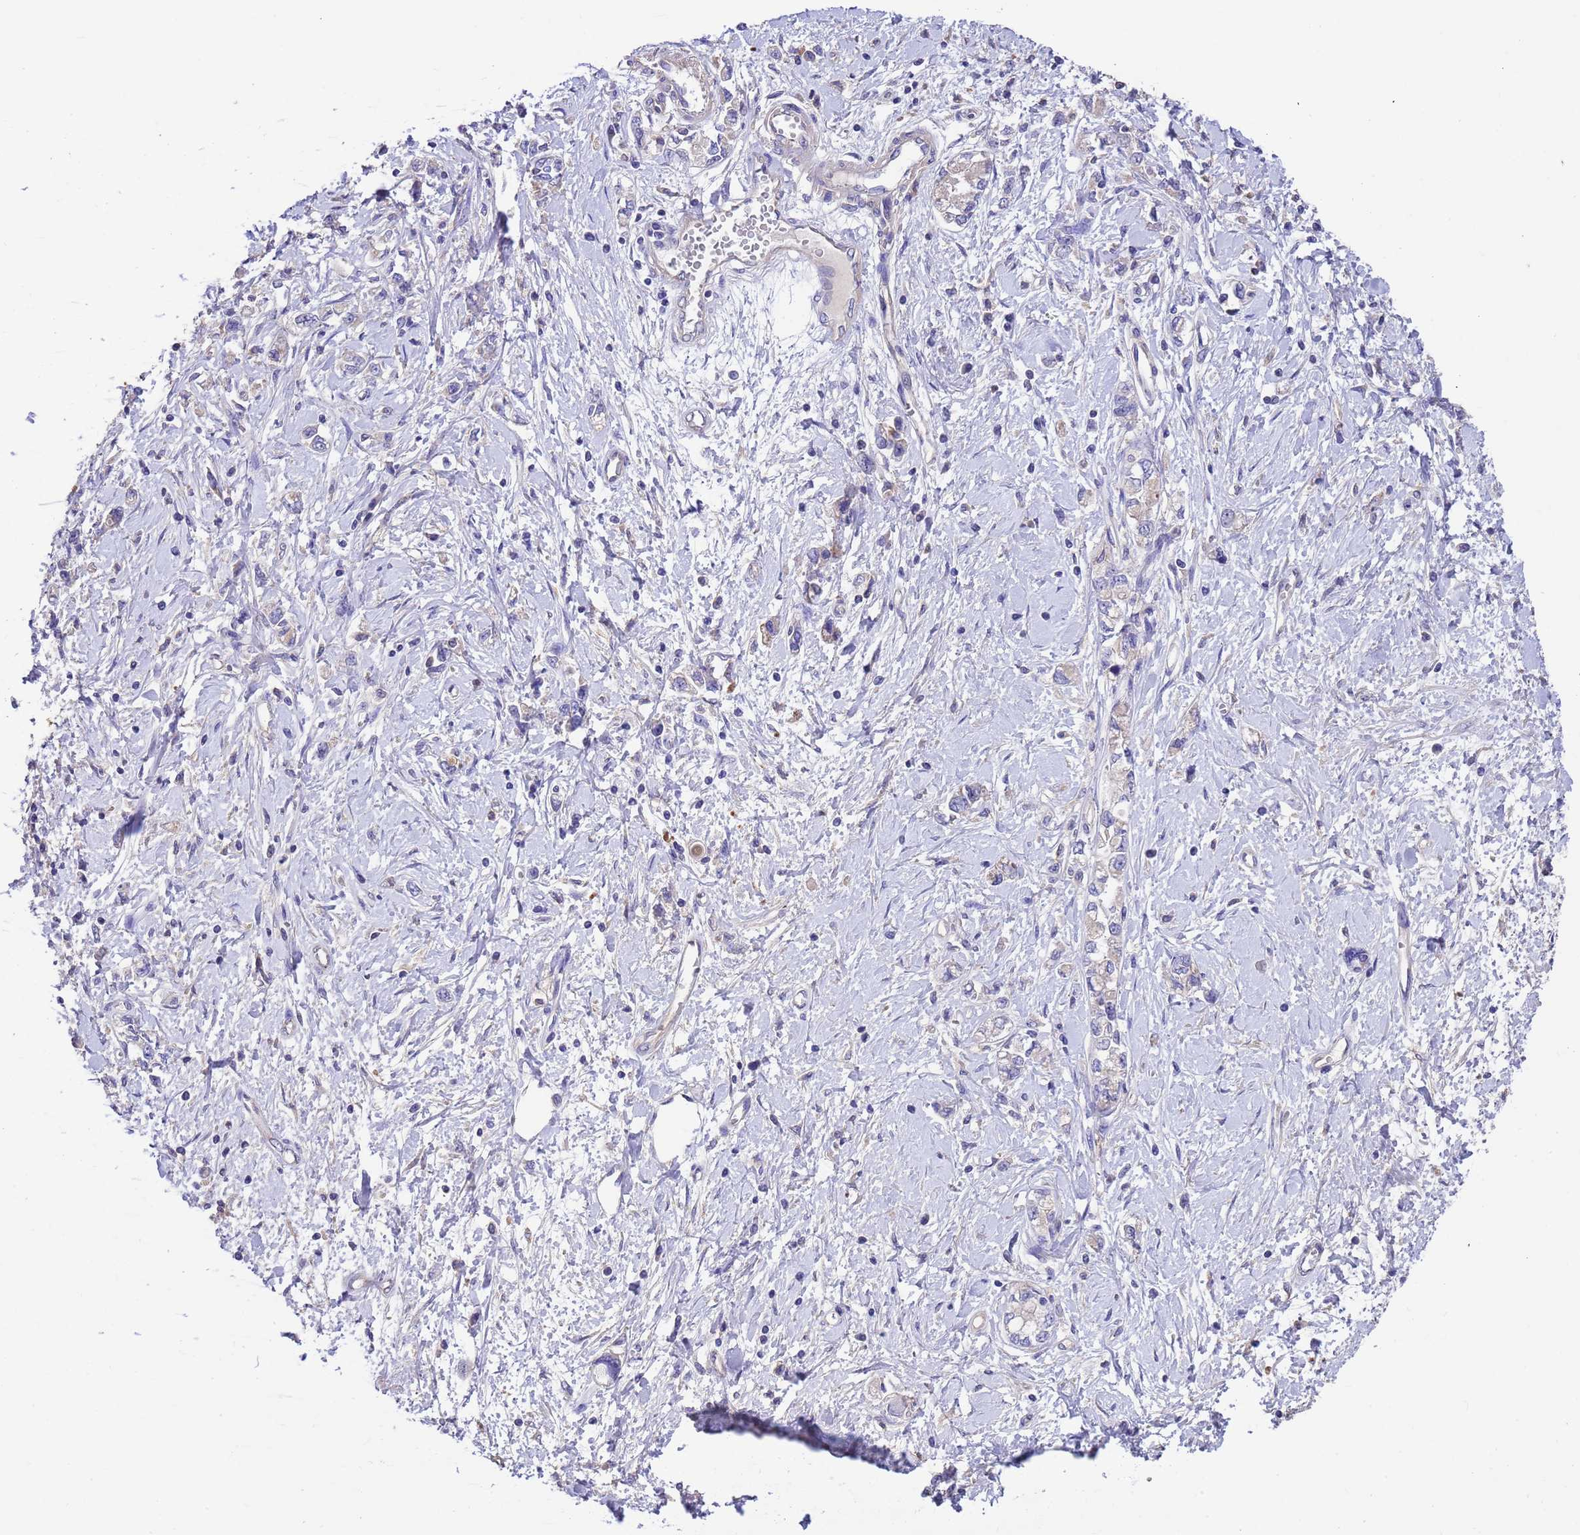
{"staining": {"intensity": "negative", "quantity": "none", "location": "none"}, "tissue": "stomach cancer", "cell_type": "Tumor cells", "image_type": "cancer", "snomed": [{"axis": "morphology", "description": "Adenocarcinoma, NOS"}, {"axis": "topography", "description": "Stomach"}], "caption": "DAB immunohistochemical staining of stomach cancer (adenocarcinoma) shows no significant positivity in tumor cells.", "gene": "SRL", "patient": {"sex": "female", "age": 76}}